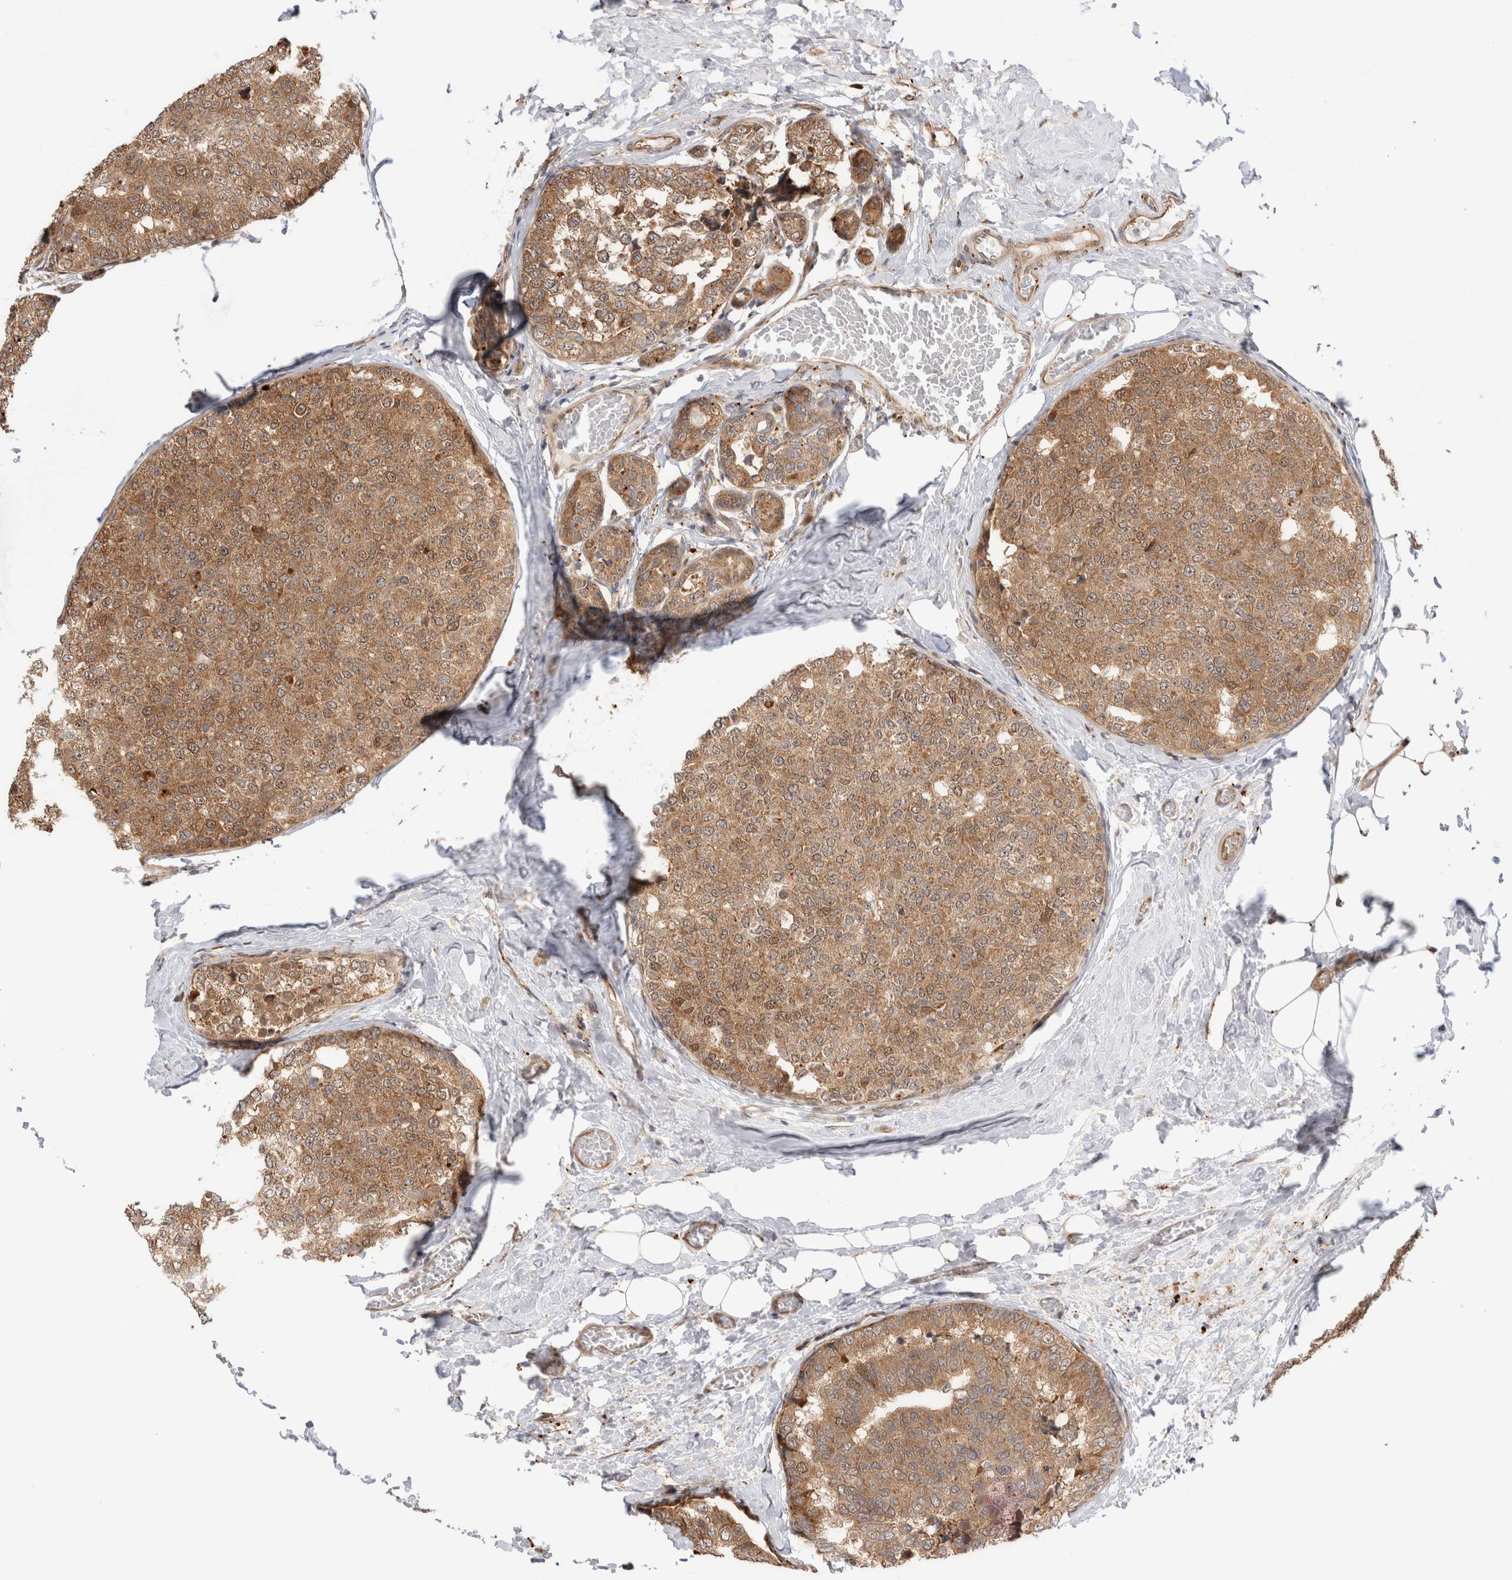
{"staining": {"intensity": "moderate", "quantity": ">75%", "location": "cytoplasmic/membranous"}, "tissue": "breast cancer", "cell_type": "Tumor cells", "image_type": "cancer", "snomed": [{"axis": "morphology", "description": "Normal tissue, NOS"}, {"axis": "morphology", "description": "Duct carcinoma"}, {"axis": "topography", "description": "Breast"}], "caption": "High-power microscopy captured an immunohistochemistry image of breast invasive ductal carcinoma, revealing moderate cytoplasmic/membranous positivity in about >75% of tumor cells.", "gene": "ACTL9", "patient": {"sex": "female", "age": 43}}